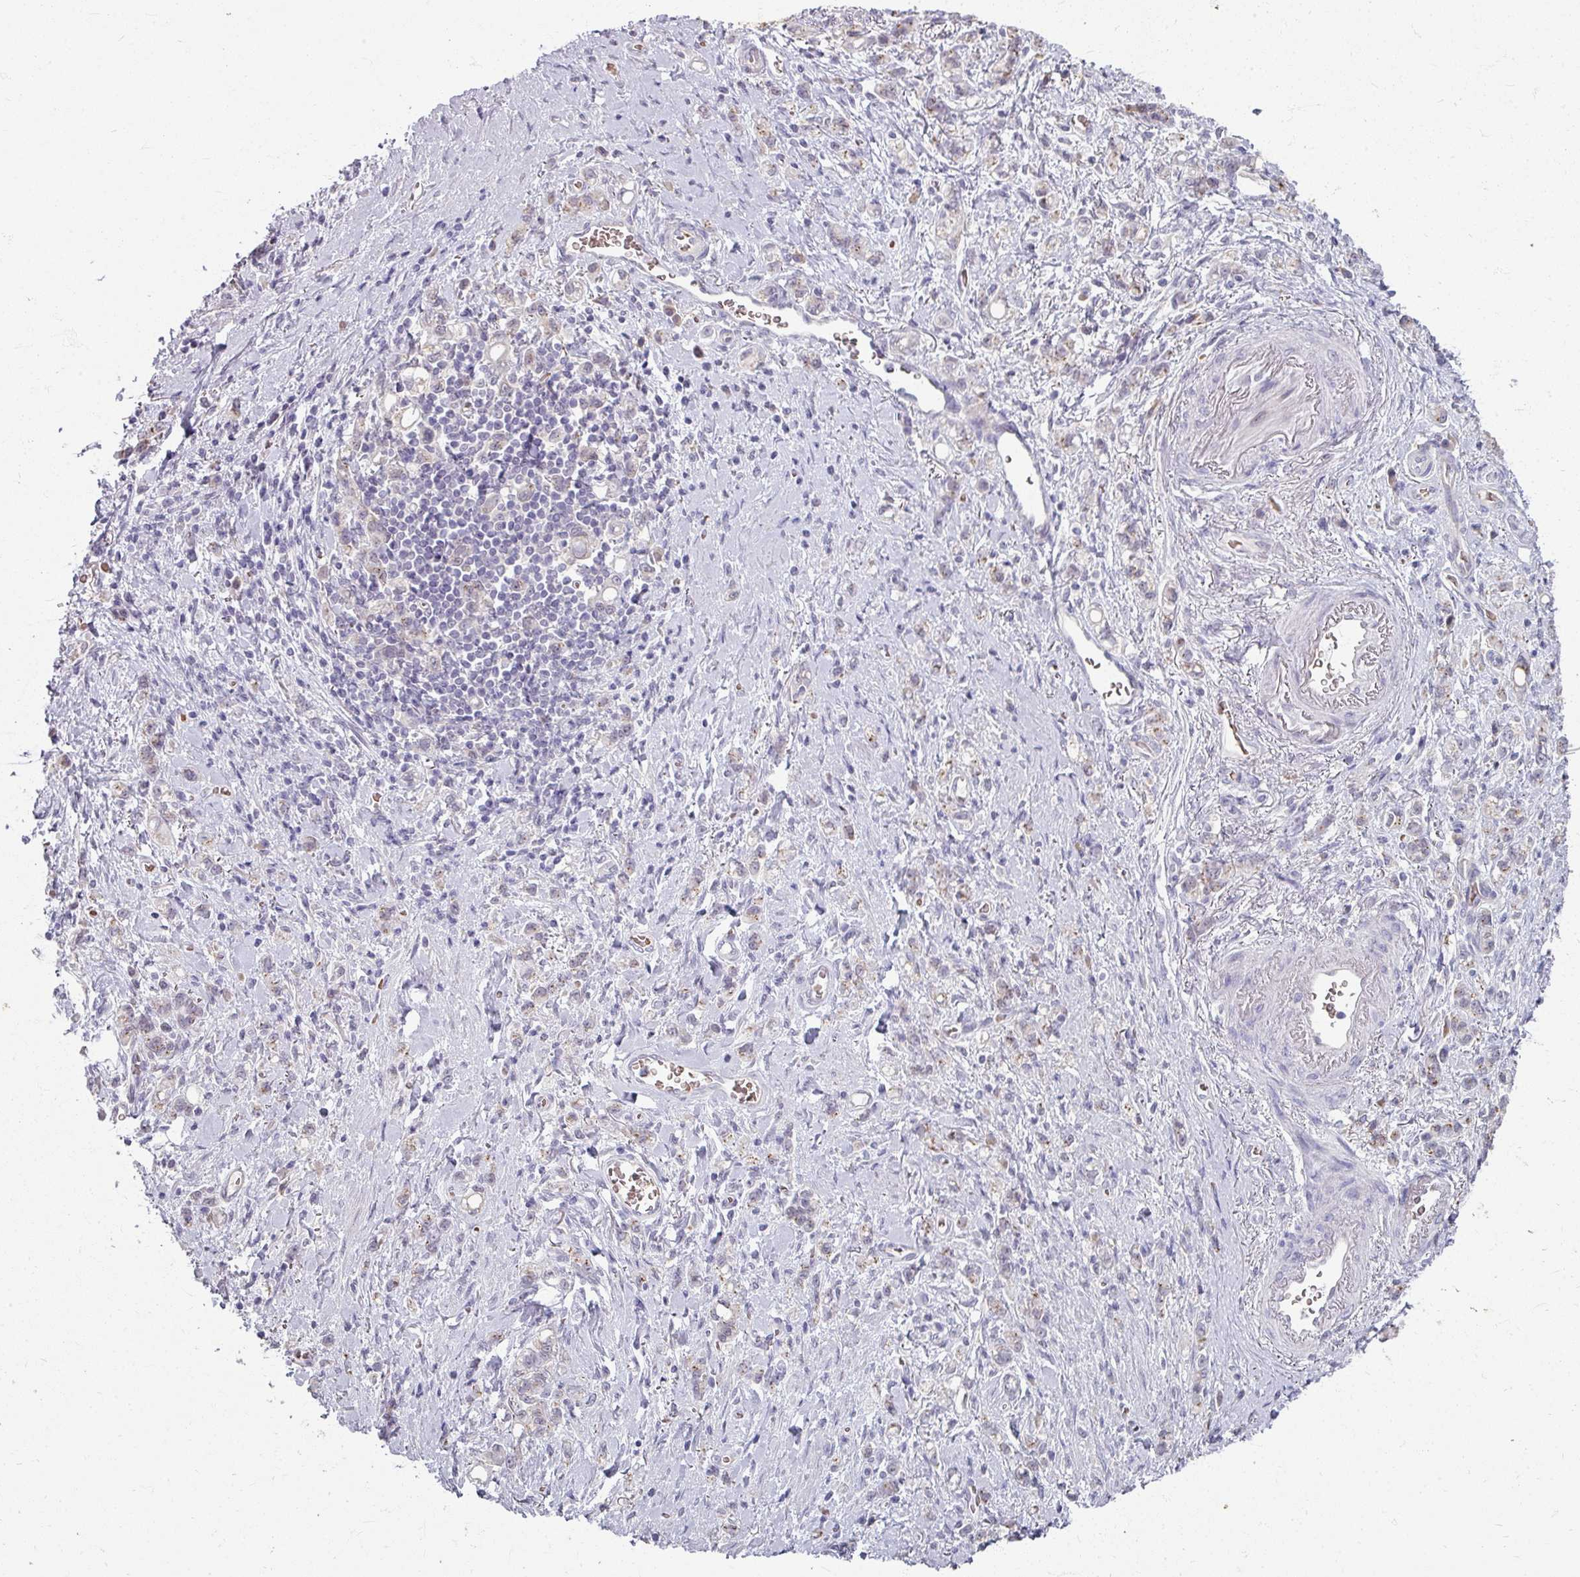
{"staining": {"intensity": "negative", "quantity": "none", "location": "none"}, "tissue": "stomach cancer", "cell_type": "Tumor cells", "image_type": "cancer", "snomed": [{"axis": "morphology", "description": "Adenocarcinoma, NOS"}, {"axis": "topography", "description": "Stomach"}], "caption": "Stomach adenocarcinoma was stained to show a protein in brown. There is no significant staining in tumor cells. The staining is performed using DAB (3,3'-diaminobenzidine) brown chromogen with nuclei counter-stained in using hematoxylin.", "gene": "KMT5C", "patient": {"sex": "male", "age": 77}}